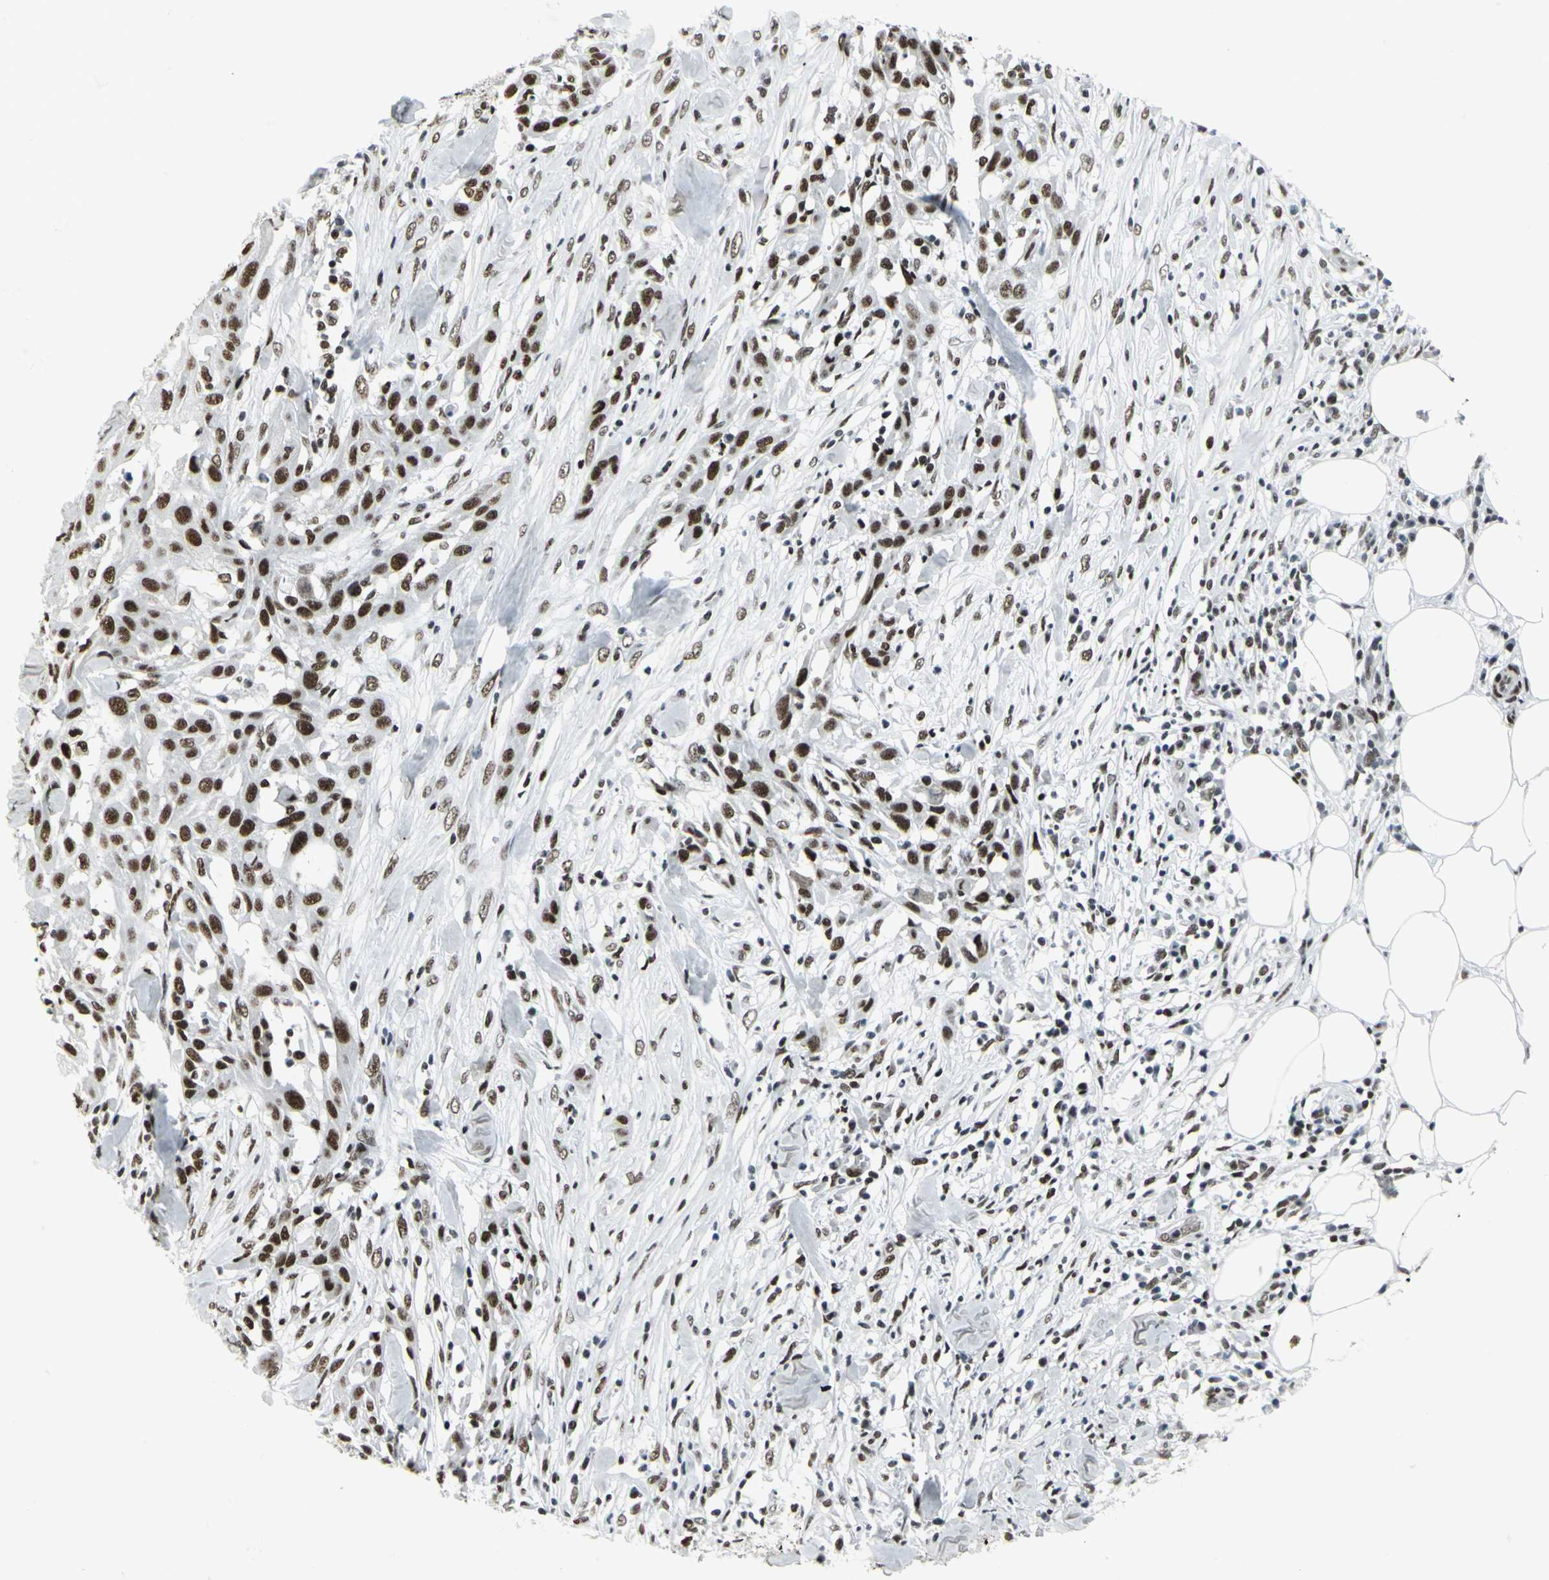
{"staining": {"intensity": "strong", "quantity": ">75%", "location": "nuclear"}, "tissue": "skin cancer", "cell_type": "Tumor cells", "image_type": "cancer", "snomed": [{"axis": "morphology", "description": "Squamous cell carcinoma, NOS"}, {"axis": "topography", "description": "Skin"}], "caption": "The micrograph reveals a brown stain indicating the presence of a protein in the nuclear of tumor cells in skin squamous cell carcinoma. Using DAB (brown) and hematoxylin (blue) stains, captured at high magnification using brightfield microscopy.", "gene": "SMARCA4", "patient": {"sex": "male", "age": 24}}